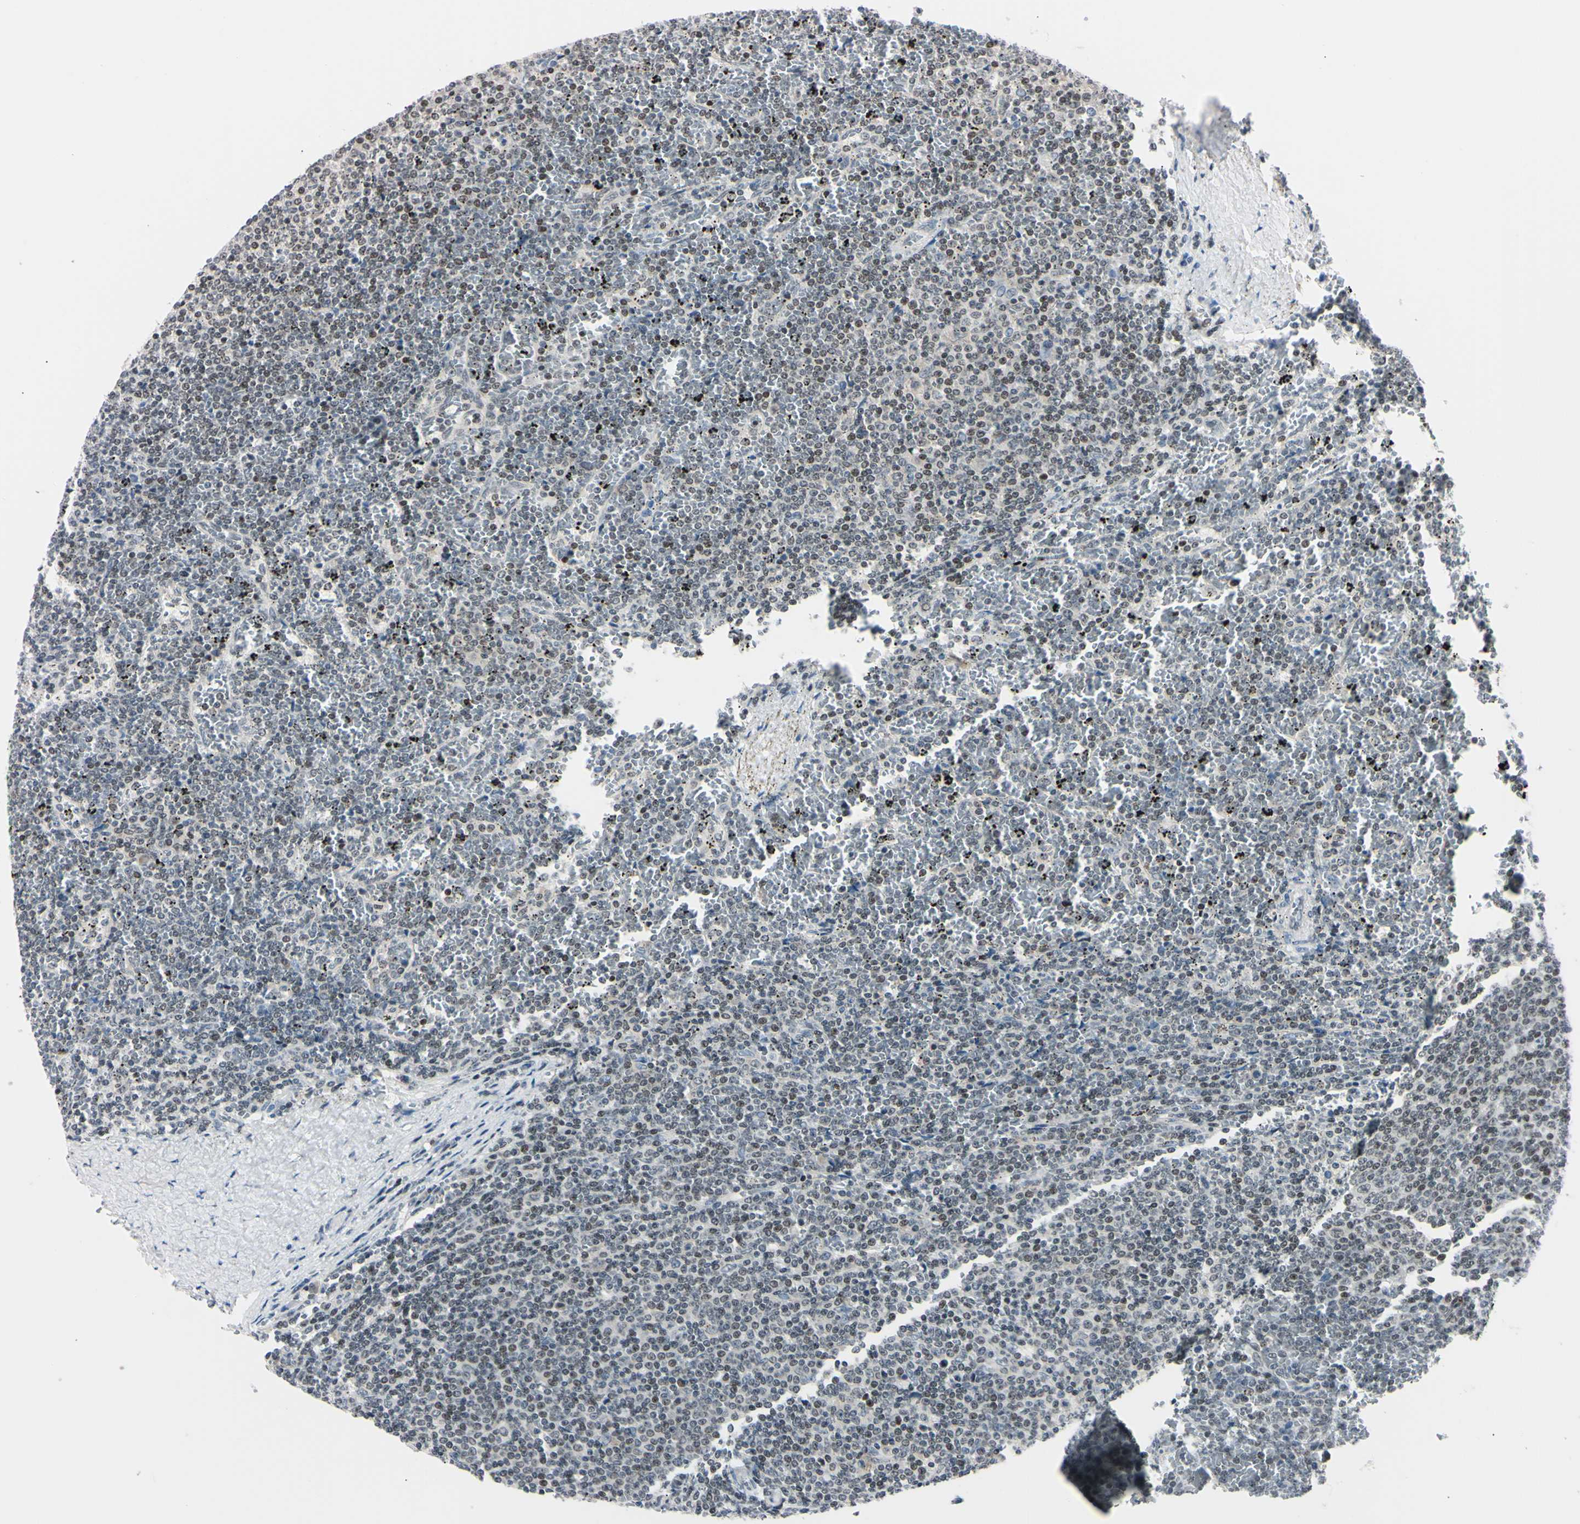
{"staining": {"intensity": "negative", "quantity": "none", "location": "none"}, "tissue": "lymphoma", "cell_type": "Tumor cells", "image_type": "cancer", "snomed": [{"axis": "morphology", "description": "Malignant lymphoma, non-Hodgkin's type, Low grade"}, {"axis": "topography", "description": "Spleen"}], "caption": "This is an immunohistochemistry (IHC) histopathology image of human malignant lymphoma, non-Hodgkin's type (low-grade). There is no positivity in tumor cells.", "gene": "C1orf174", "patient": {"sex": "female", "age": 77}}